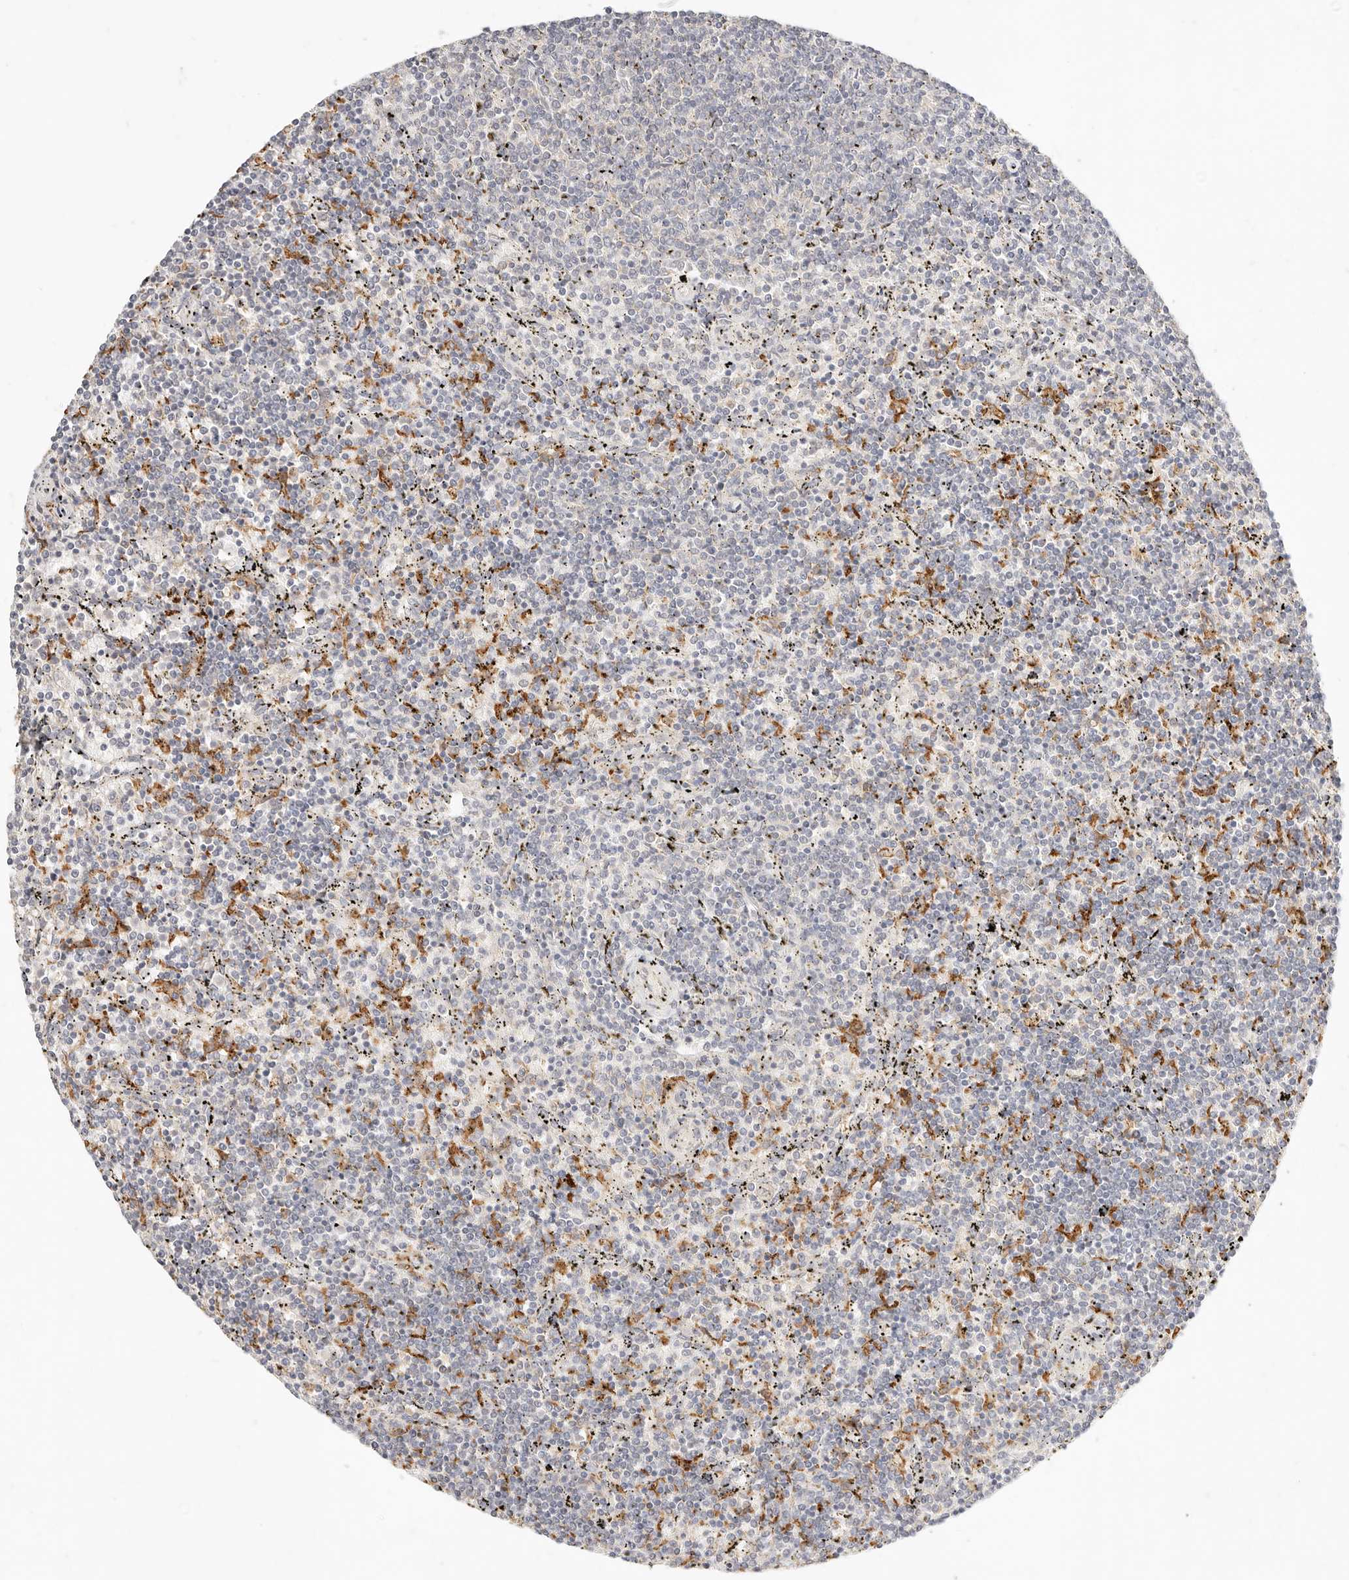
{"staining": {"intensity": "negative", "quantity": "none", "location": "none"}, "tissue": "lymphoma", "cell_type": "Tumor cells", "image_type": "cancer", "snomed": [{"axis": "morphology", "description": "Malignant lymphoma, non-Hodgkin's type, Low grade"}, {"axis": "topography", "description": "Spleen"}], "caption": "IHC of human lymphoma exhibits no expression in tumor cells.", "gene": "HK2", "patient": {"sex": "female", "age": 50}}